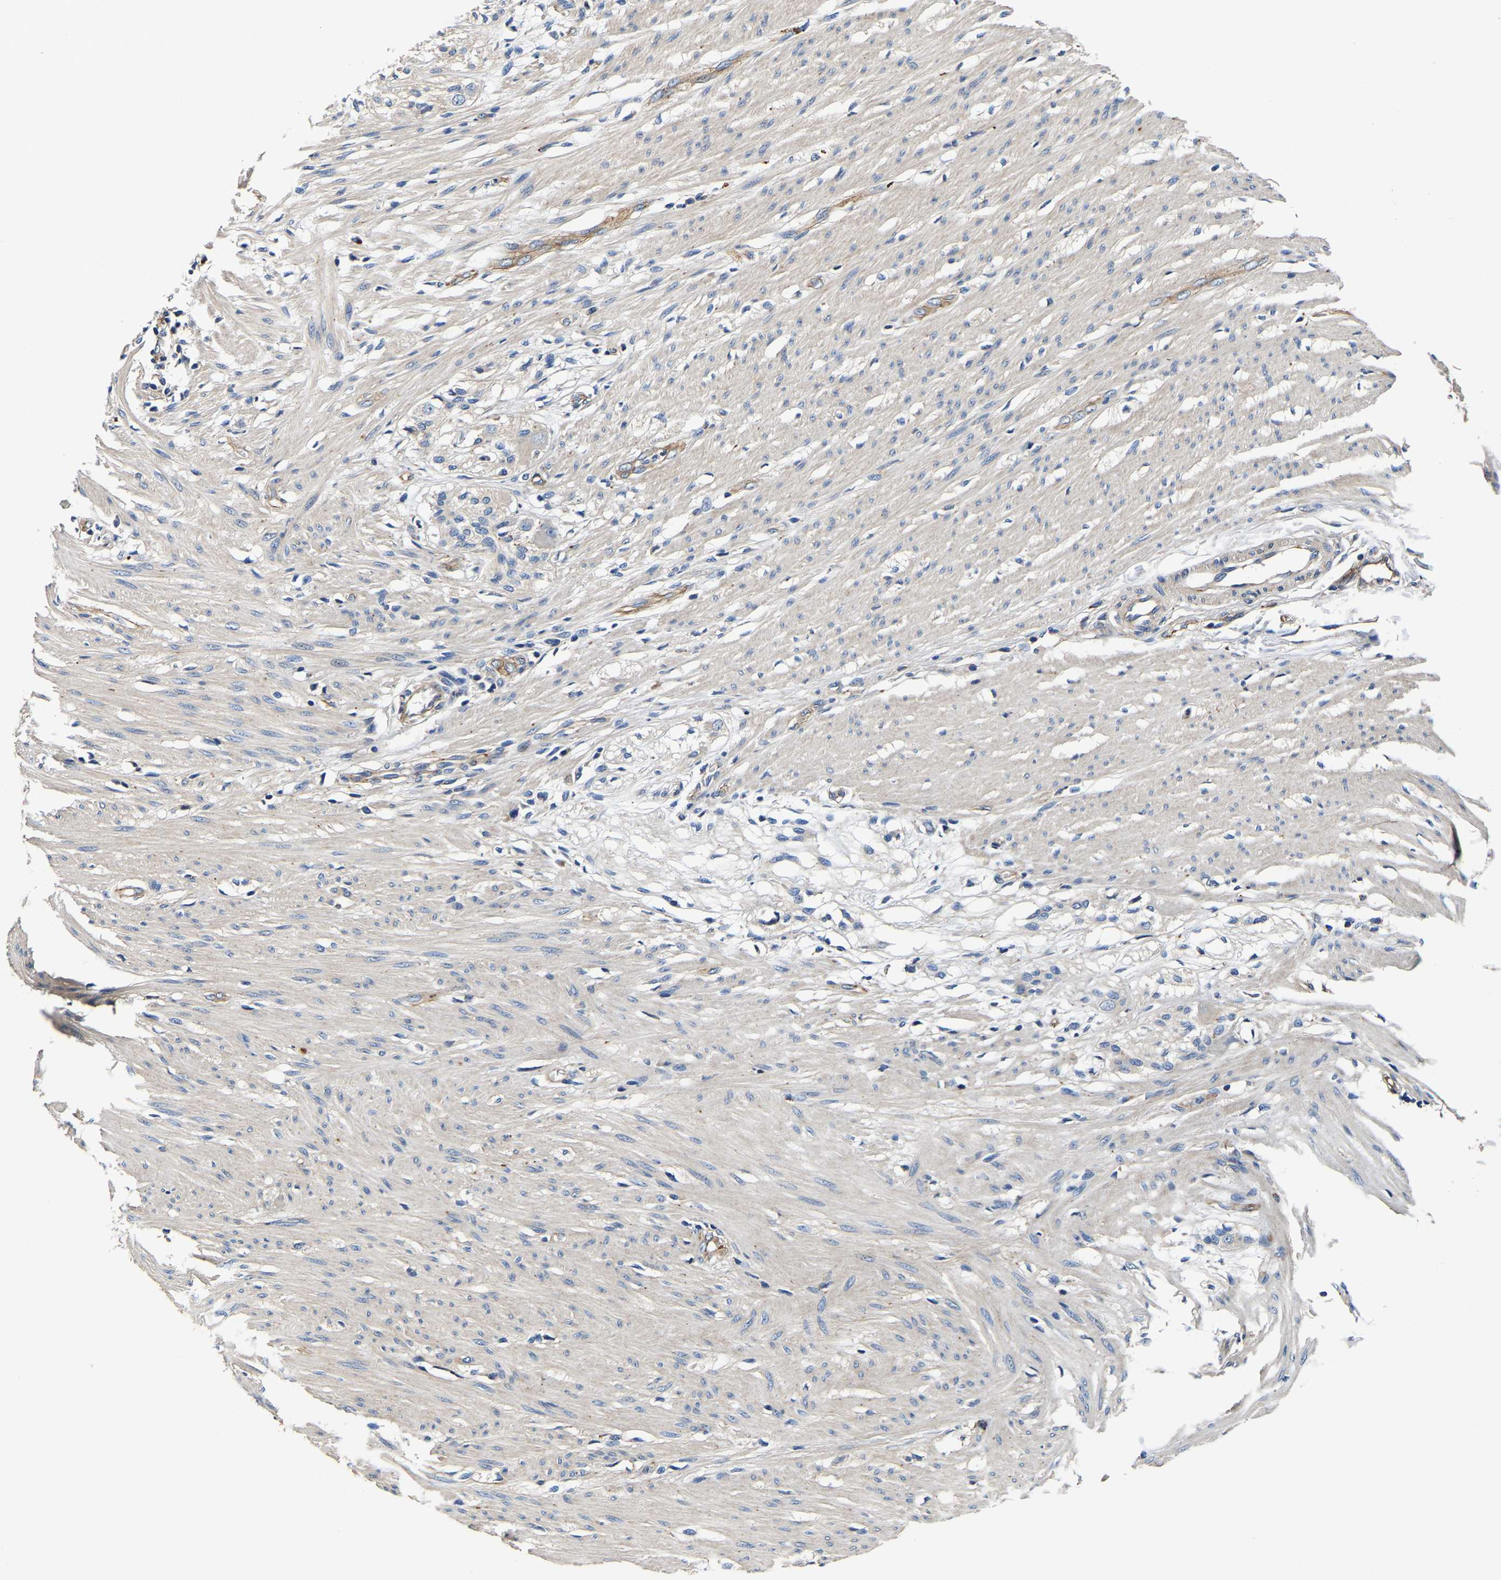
{"staining": {"intensity": "weak", "quantity": "<25%", "location": "cytoplasmic/membranous"}, "tissue": "smooth muscle", "cell_type": "Smooth muscle cells", "image_type": "normal", "snomed": [{"axis": "morphology", "description": "Normal tissue, NOS"}, {"axis": "morphology", "description": "Adenocarcinoma, NOS"}, {"axis": "topography", "description": "Smooth muscle"}, {"axis": "topography", "description": "Colon"}], "caption": "The immunohistochemistry photomicrograph has no significant staining in smooth muscle cells of smooth muscle. Nuclei are stained in blue.", "gene": "SH3GLB1", "patient": {"sex": "male", "age": 14}}